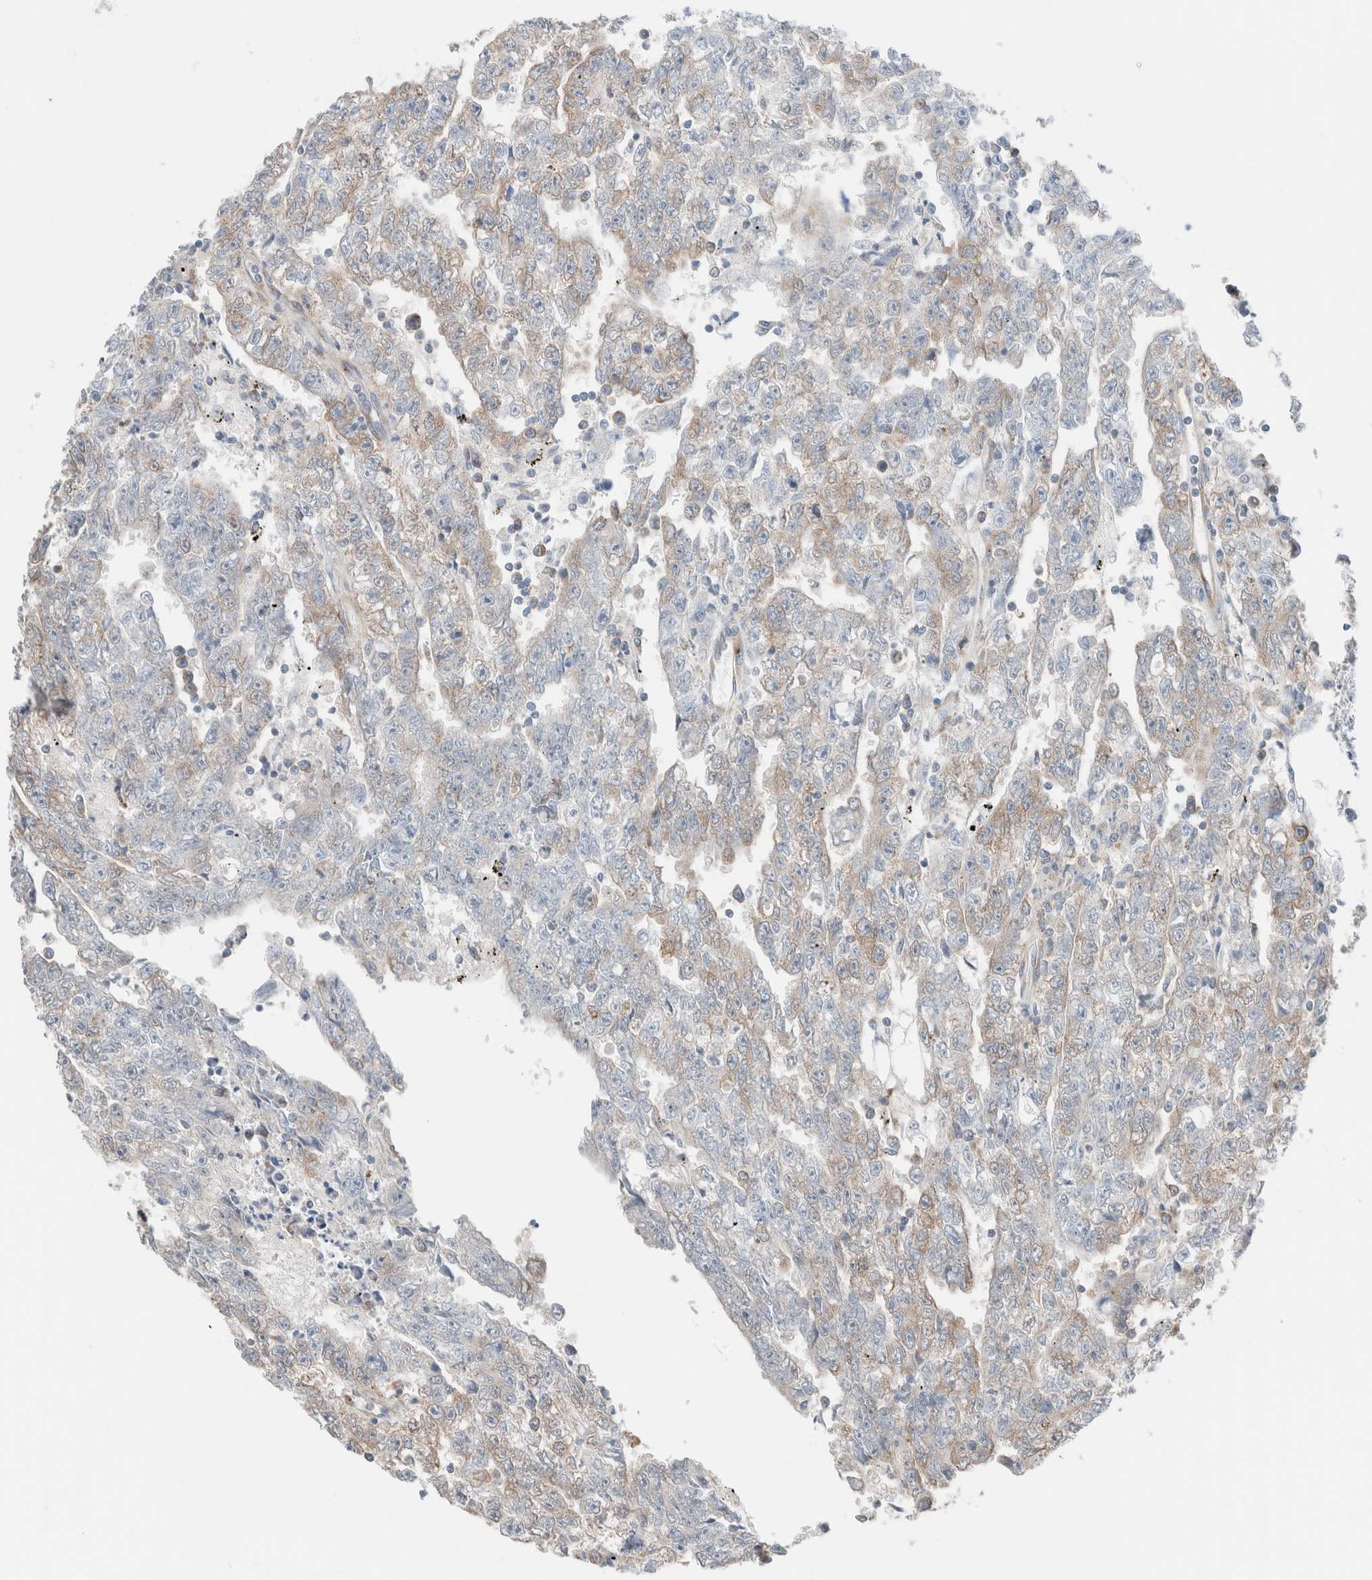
{"staining": {"intensity": "weak", "quantity": ">75%", "location": "cytoplasmic/membranous"}, "tissue": "testis cancer", "cell_type": "Tumor cells", "image_type": "cancer", "snomed": [{"axis": "morphology", "description": "Carcinoma, Embryonal, NOS"}, {"axis": "topography", "description": "Testis"}], "caption": "IHC micrograph of neoplastic tissue: embryonal carcinoma (testis) stained using immunohistochemistry shows low levels of weak protein expression localized specifically in the cytoplasmic/membranous of tumor cells, appearing as a cytoplasmic/membranous brown color.", "gene": "CASC3", "patient": {"sex": "male", "age": 25}}